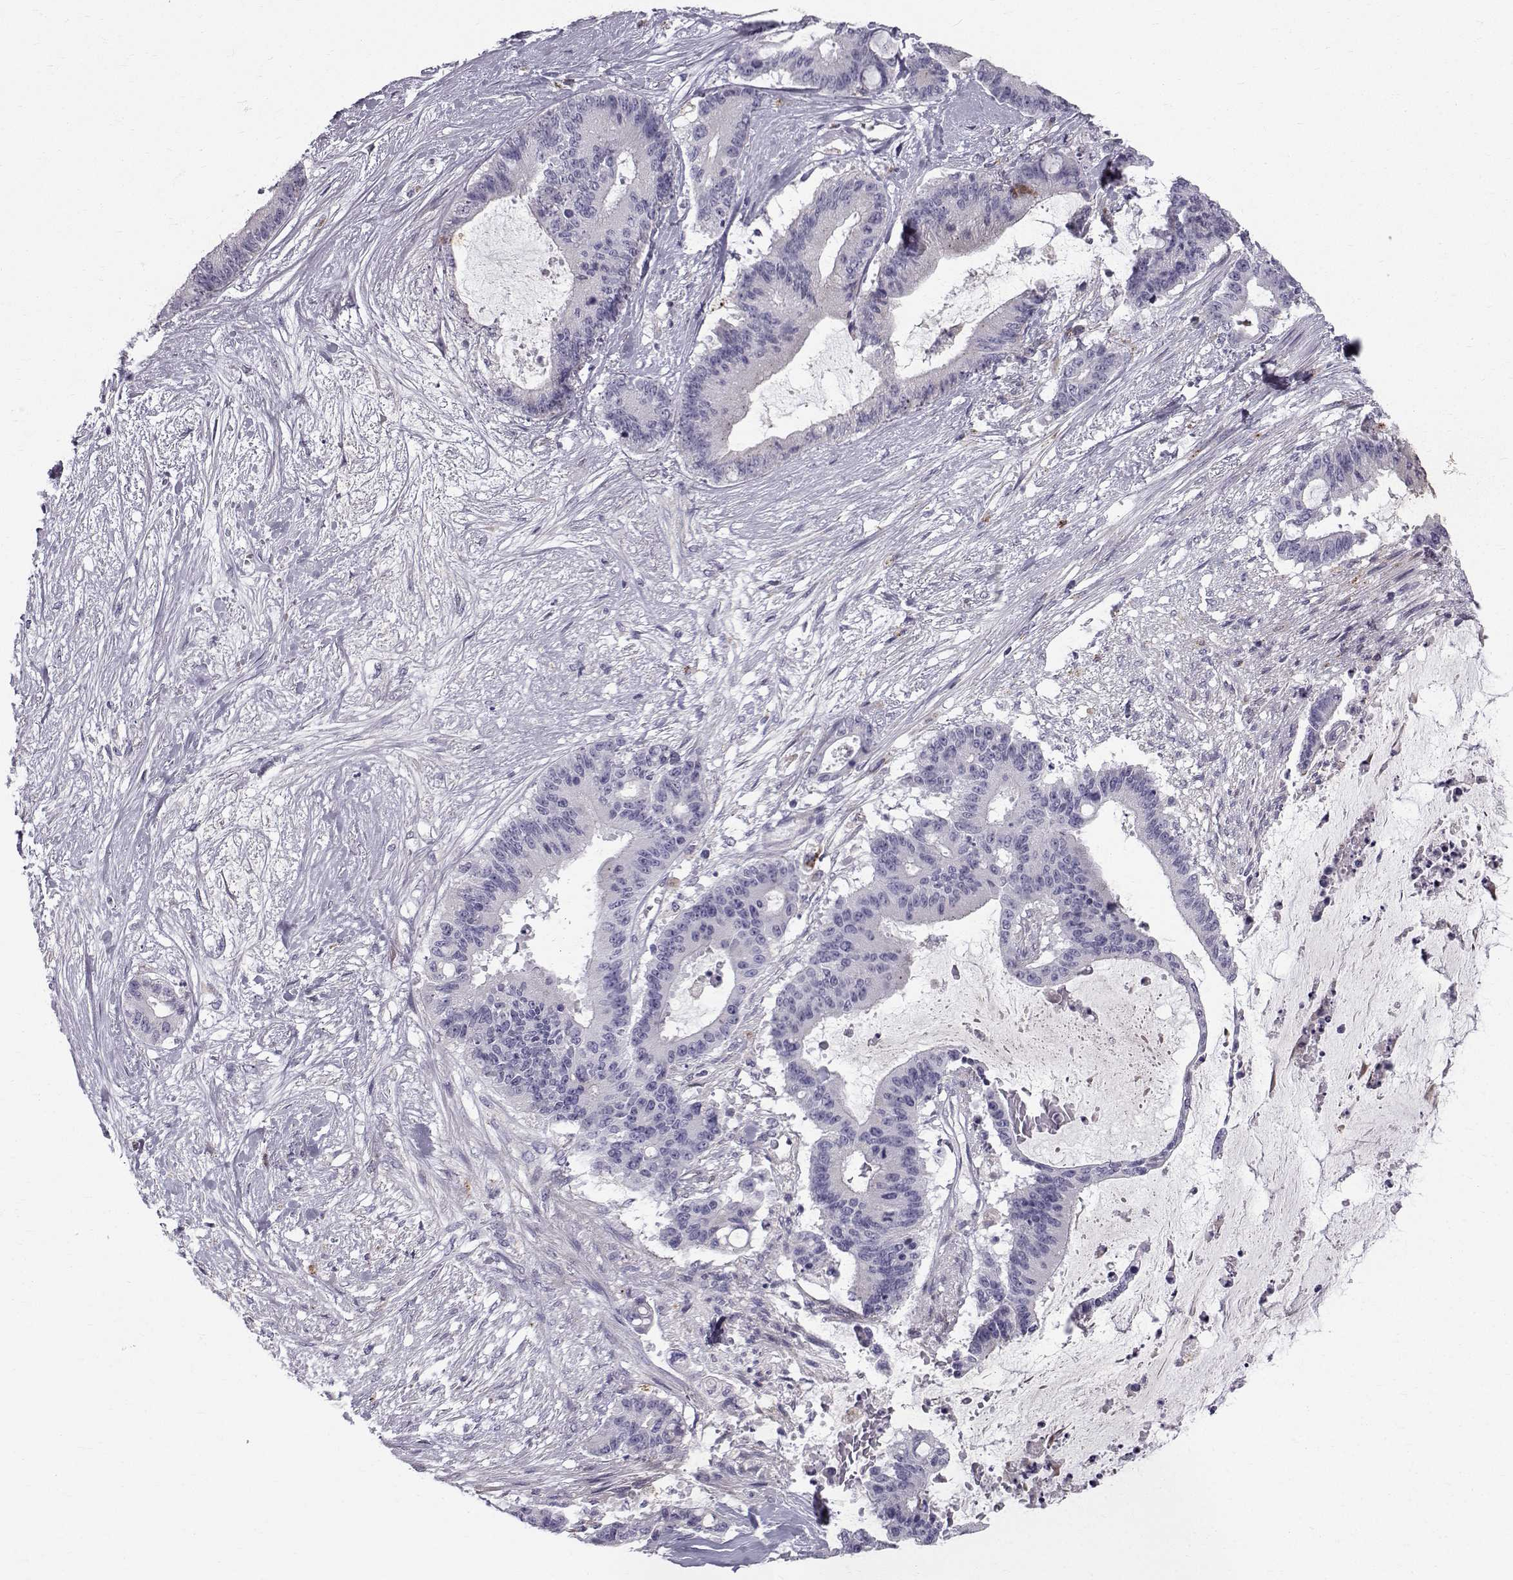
{"staining": {"intensity": "negative", "quantity": "none", "location": "none"}, "tissue": "liver cancer", "cell_type": "Tumor cells", "image_type": "cancer", "snomed": [{"axis": "morphology", "description": "Normal tissue, NOS"}, {"axis": "morphology", "description": "Cholangiocarcinoma"}, {"axis": "topography", "description": "Liver"}, {"axis": "topography", "description": "Peripheral nerve tissue"}], "caption": "Immunohistochemistry photomicrograph of neoplastic tissue: liver cancer (cholangiocarcinoma) stained with DAB (3,3'-diaminobenzidine) exhibits no significant protein positivity in tumor cells.", "gene": "CALCR", "patient": {"sex": "female", "age": 73}}